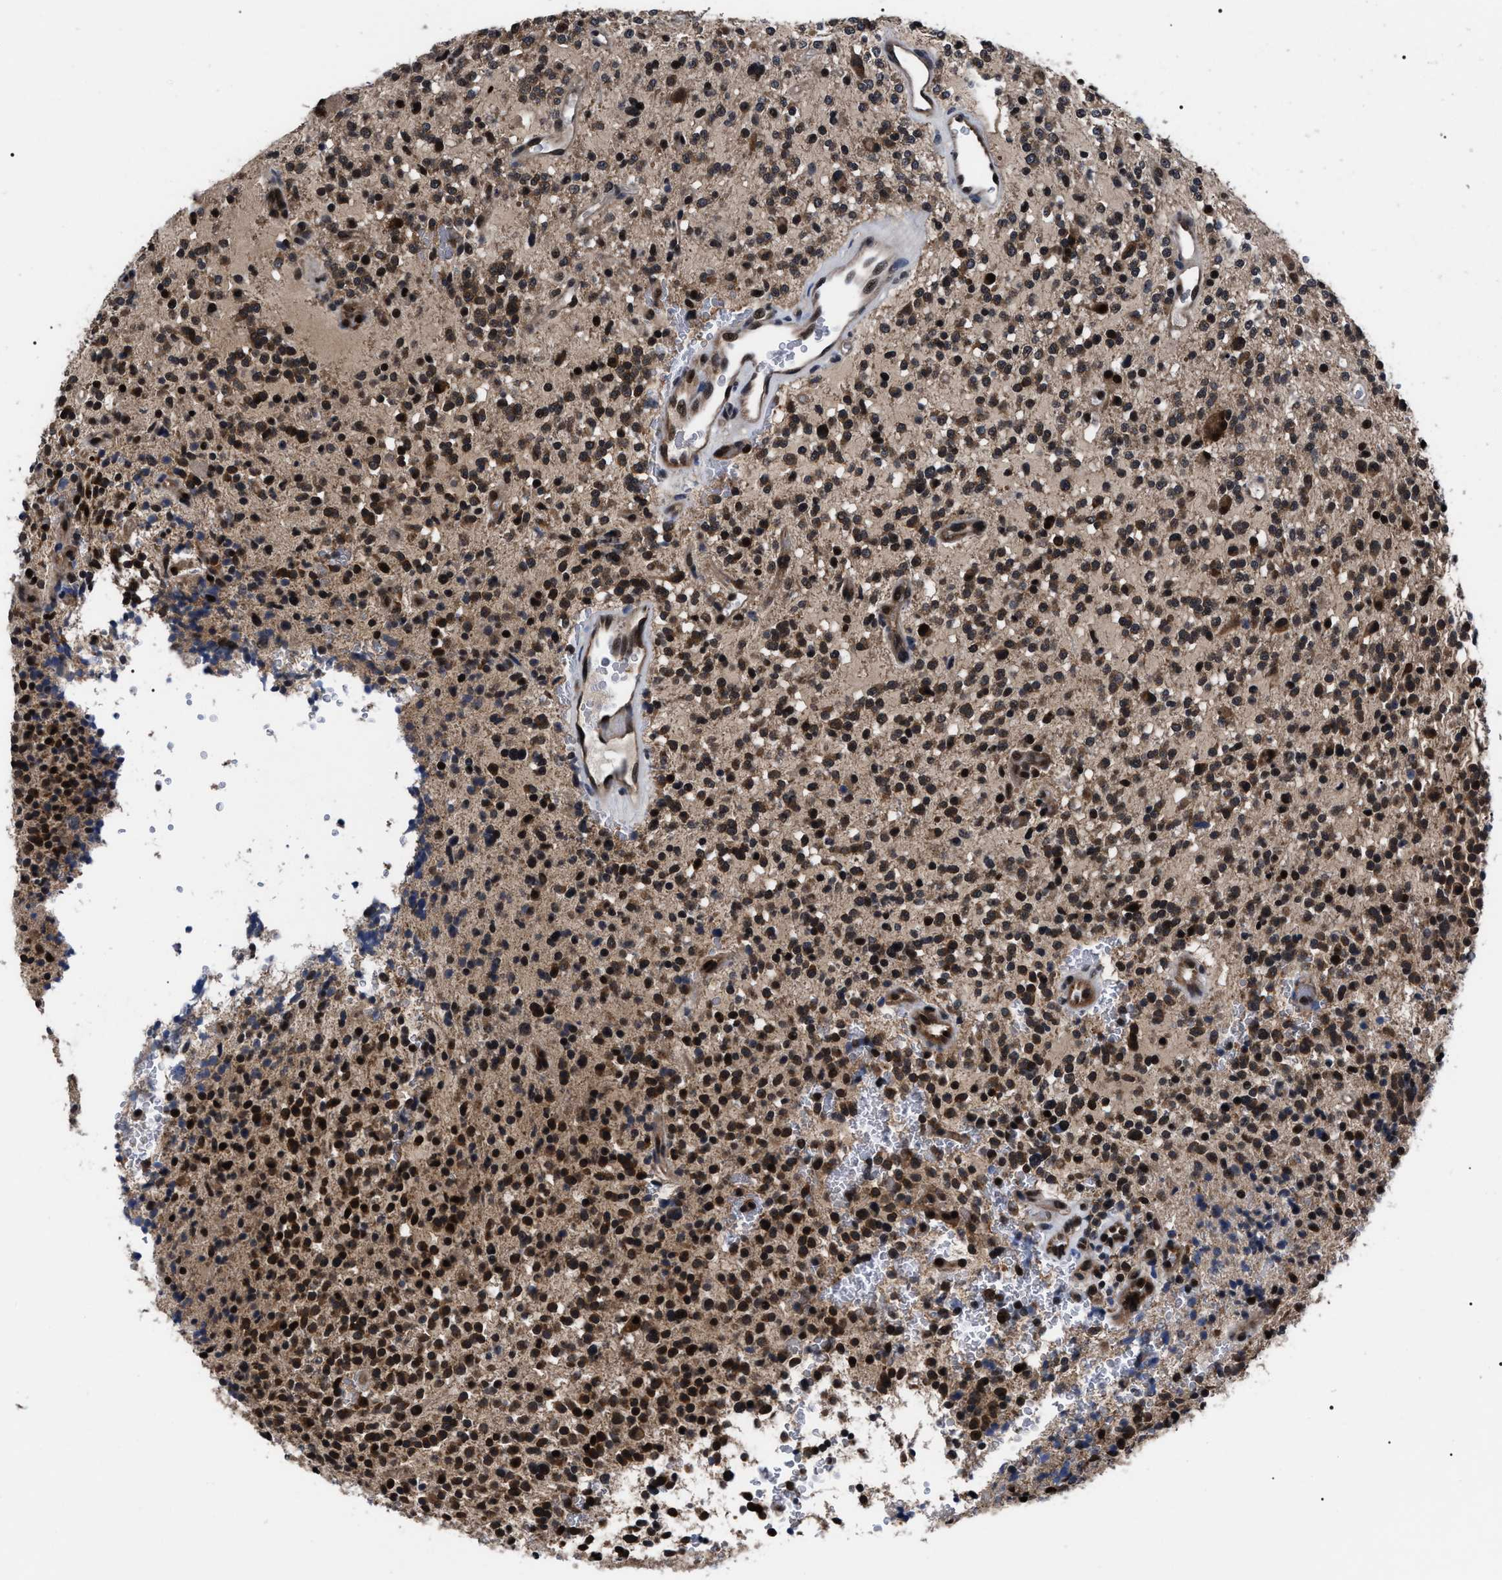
{"staining": {"intensity": "strong", "quantity": ">75%", "location": "cytoplasmic/membranous,nuclear"}, "tissue": "glioma", "cell_type": "Tumor cells", "image_type": "cancer", "snomed": [{"axis": "morphology", "description": "Glioma, malignant, High grade"}, {"axis": "topography", "description": "Brain"}], "caption": "A brown stain labels strong cytoplasmic/membranous and nuclear expression of a protein in human malignant high-grade glioma tumor cells.", "gene": "CSNK2A1", "patient": {"sex": "male", "age": 48}}